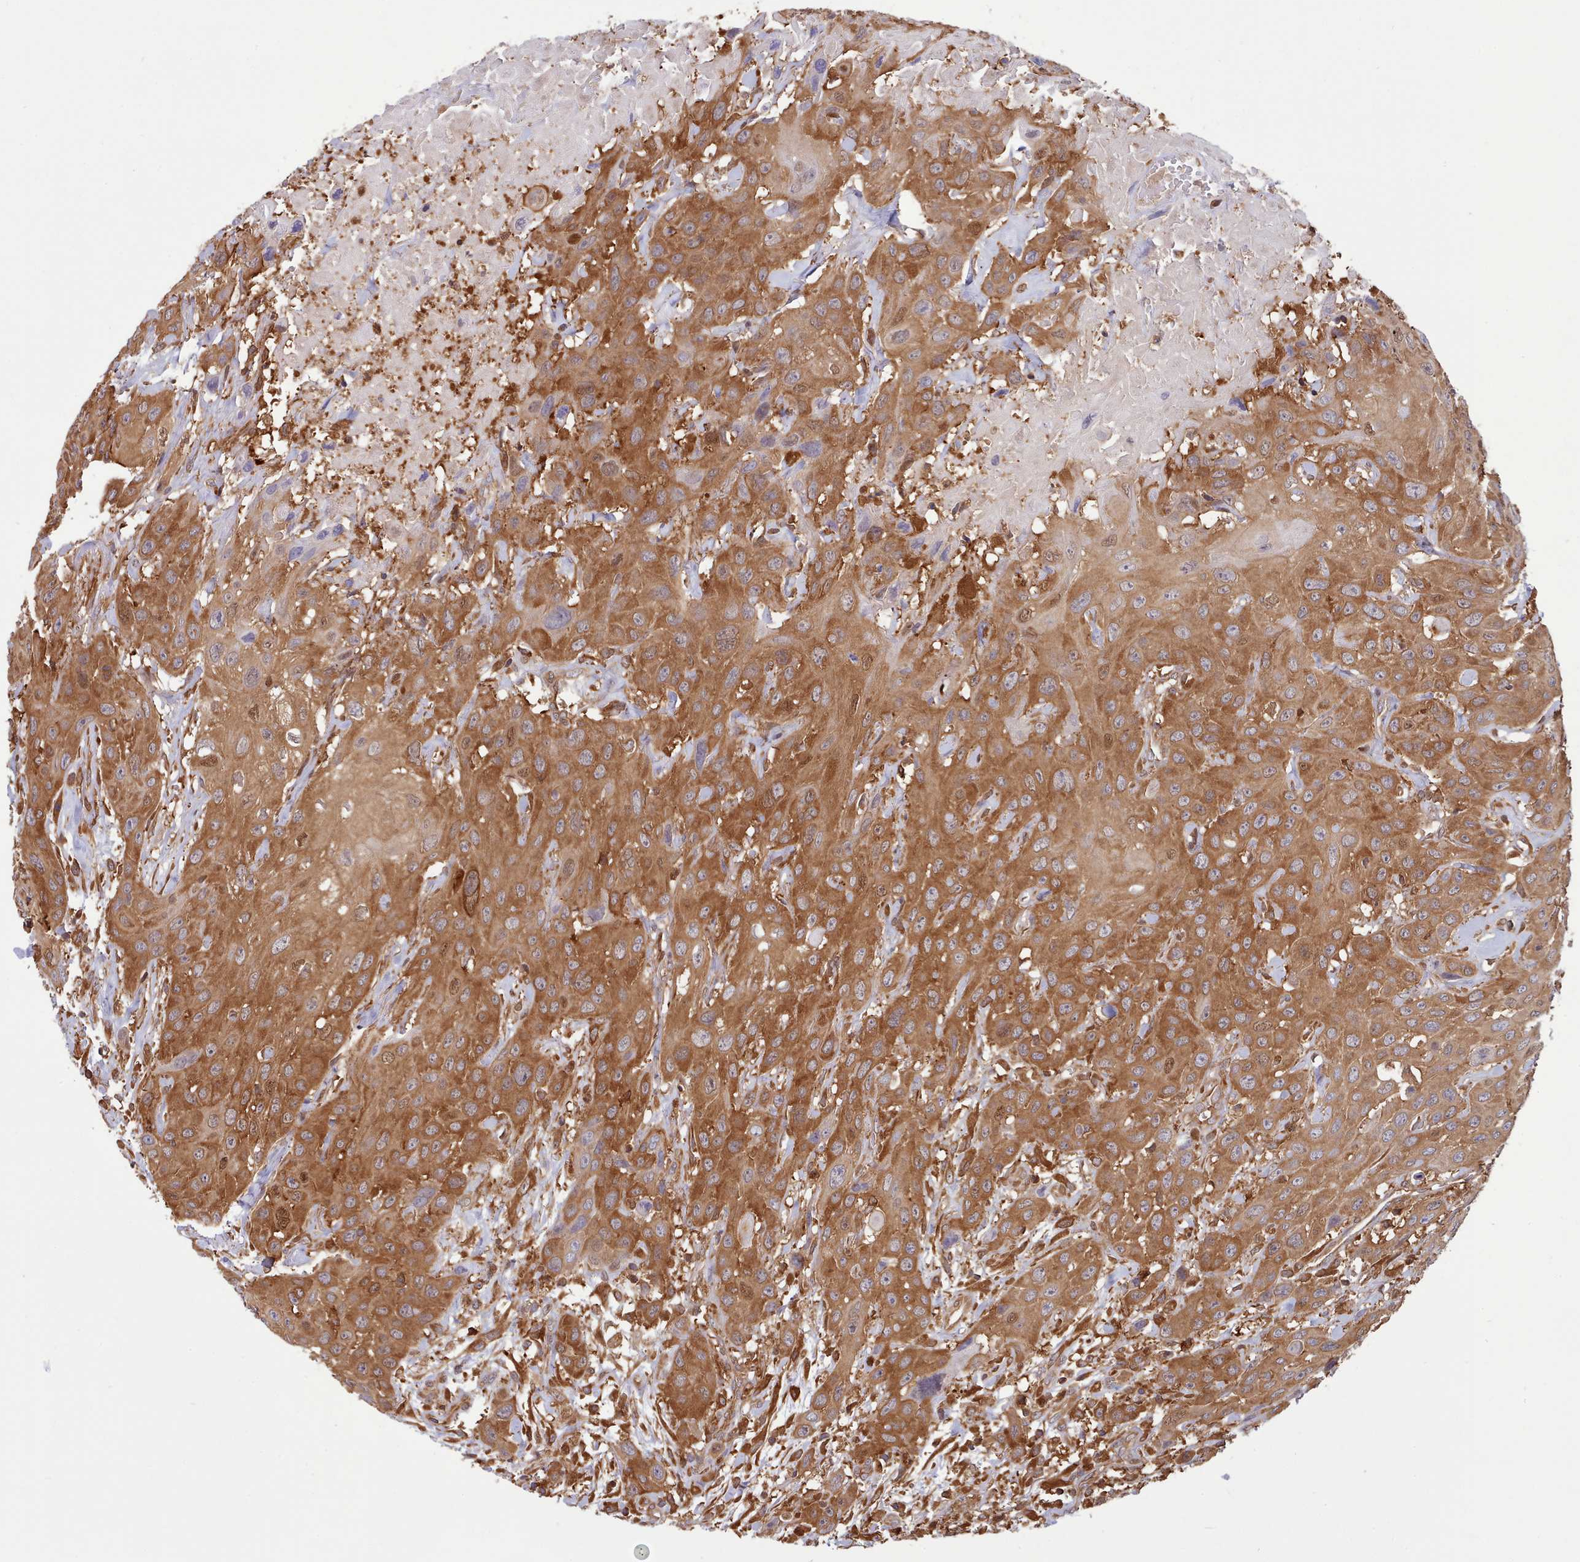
{"staining": {"intensity": "moderate", "quantity": ">75%", "location": "cytoplasmic/membranous"}, "tissue": "head and neck cancer", "cell_type": "Tumor cells", "image_type": "cancer", "snomed": [{"axis": "morphology", "description": "Squamous cell carcinoma, NOS"}, {"axis": "topography", "description": "Head-Neck"}], "caption": "Protein analysis of squamous cell carcinoma (head and neck) tissue exhibits moderate cytoplasmic/membranous expression in about >75% of tumor cells.", "gene": "SLC4A9", "patient": {"sex": "male", "age": 81}}